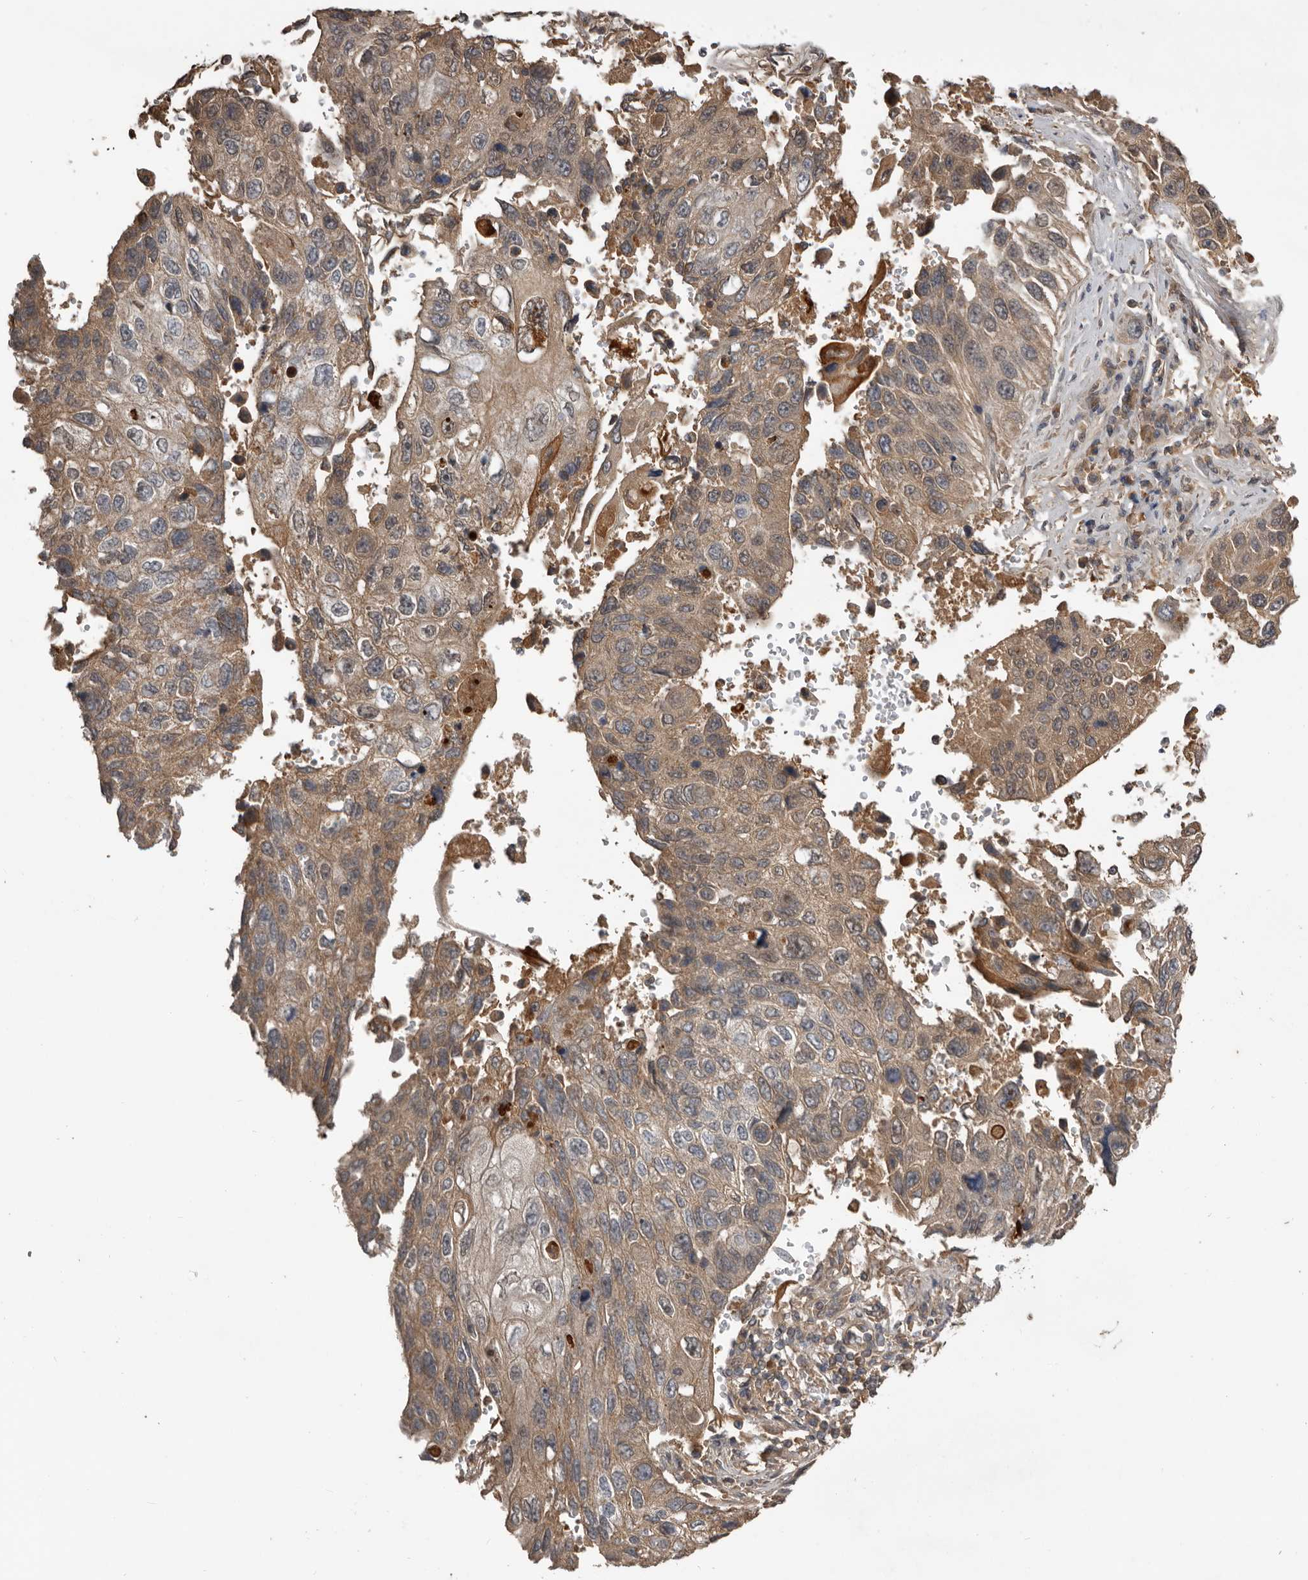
{"staining": {"intensity": "moderate", "quantity": "25%-75%", "location": "cytoplasmic/membranous"}, "tissue": "lung cancer", "cell_type": "Tumor cells", "image_type": "cancer", "snomed": [{"axis": "morphology", "description": "Squamous cell carcinoma, NOS"}, {"axis": "topography", "description": "Lung"}], "caption": "A medium amount of moderate cytoplasmic/membranous expression is identified in about 25%-75% of tumor cells in lung cancer tissue.", "gene": "NMUR1", "patient": {"sex": "male", "age": 61}}